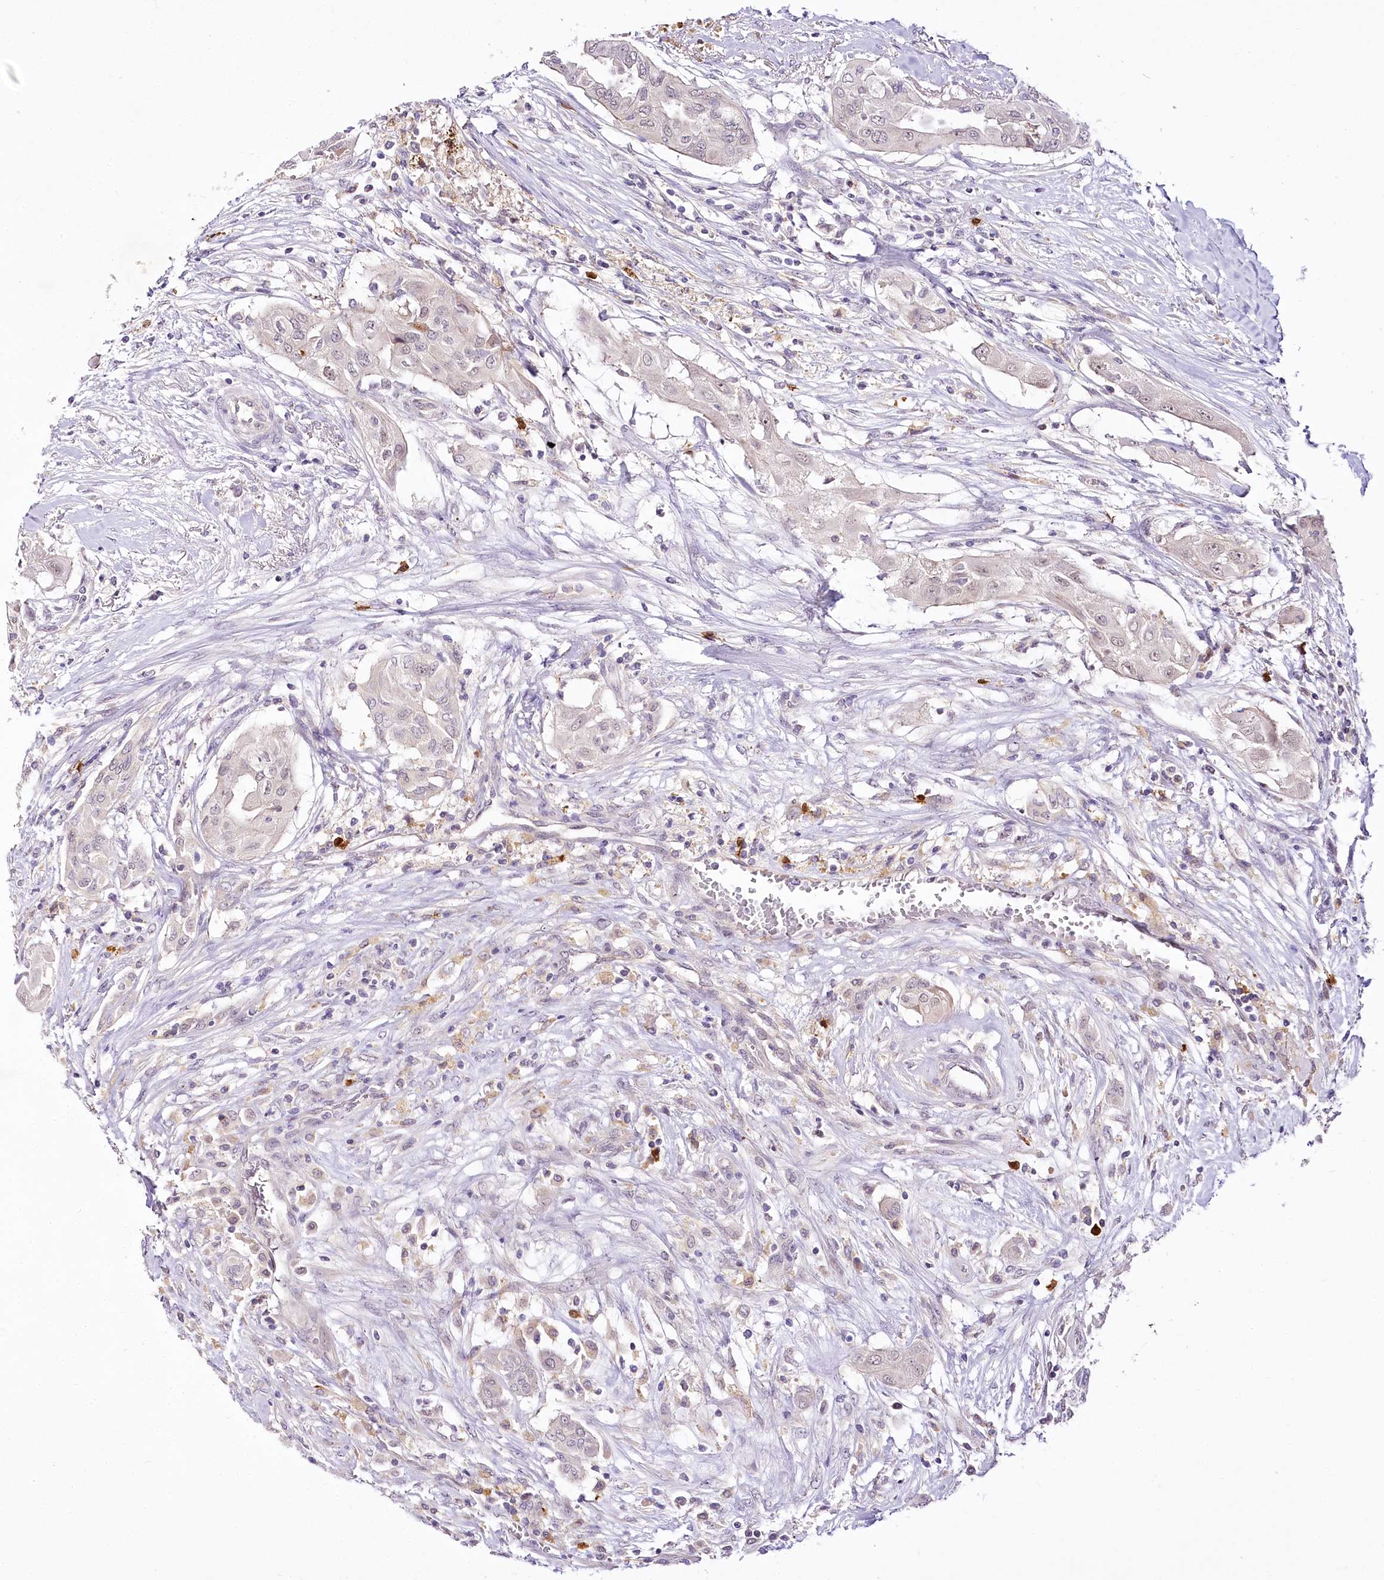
{"staining": {"intensity": "negative", "quantity": "none", "location": "none"}, "tissue": "thyroid cancer", "cell_type": "Tumor cells", "image_type": "cancer", "snomed": [{"axis": "morphology", "description": "Papillary adenocarcinoma, NOS"}, {"axis": "topography", "description": "Thyroid gland"}], "caption": "Photomicrograph shows no significant protein expression in tumor cells of thyroid cancer (papillary adenocarcinoma).", "gene": "VWA5A", "patient": {"sex": "female", "age": 59}}